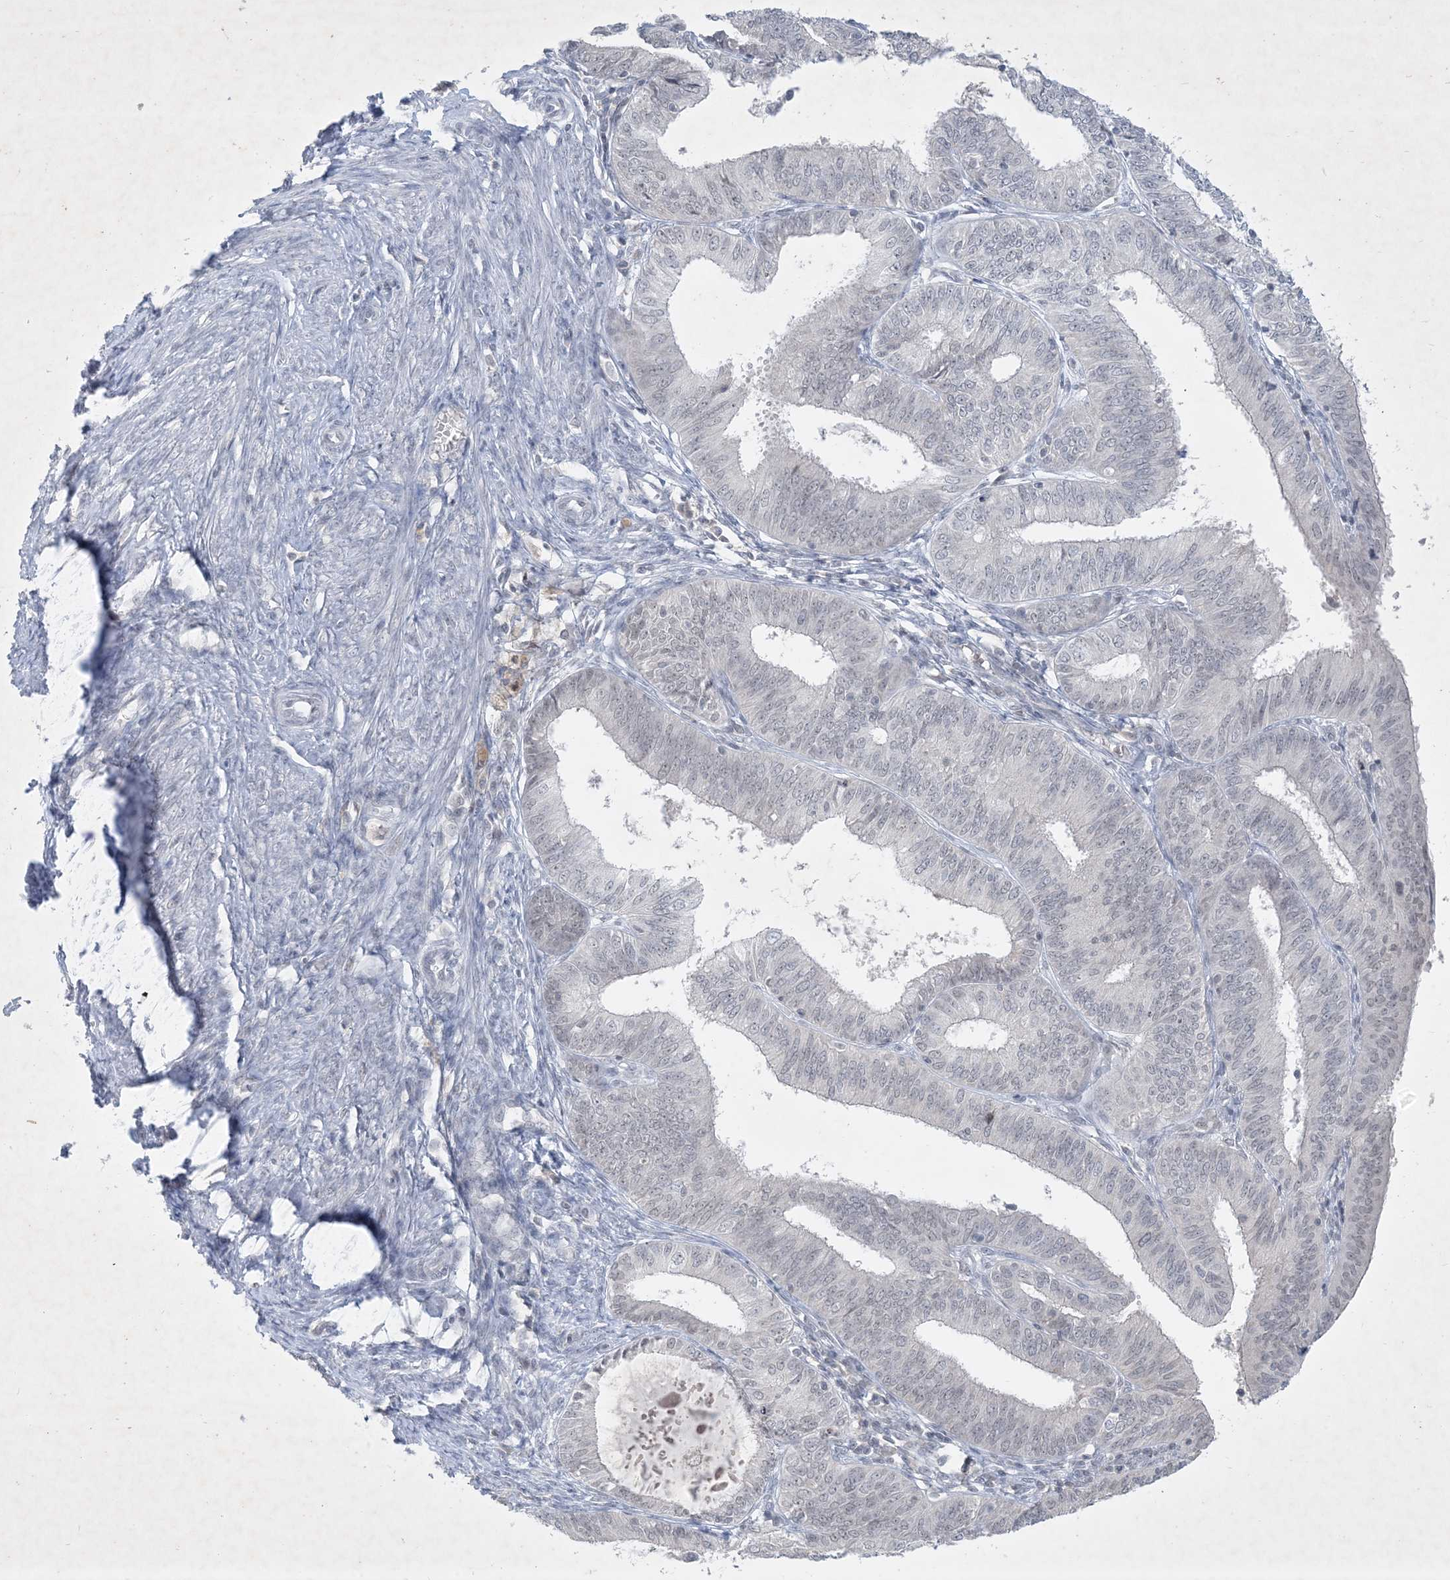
{"staining": {"intensity": "weak", "quantity": "<25%", "location": "nuclear"}, "tissue": "endometrial cancer", "cell_type": "Tumor cells", "image_type": "cancer", "snomed": [{"axis": "morphology", "description": "Adenocarcinoma, NOS"}, {"axis": "topography", "description": "Endometrium"}], "caption": "DAB immunohistochemical staining of endometrial adenocarcinoma demonstrates no significant expression in tumor cells. Nuclei are stained in blue.", "gene": "ZNF674", "patient": {"sex": "female", "age": 51}}